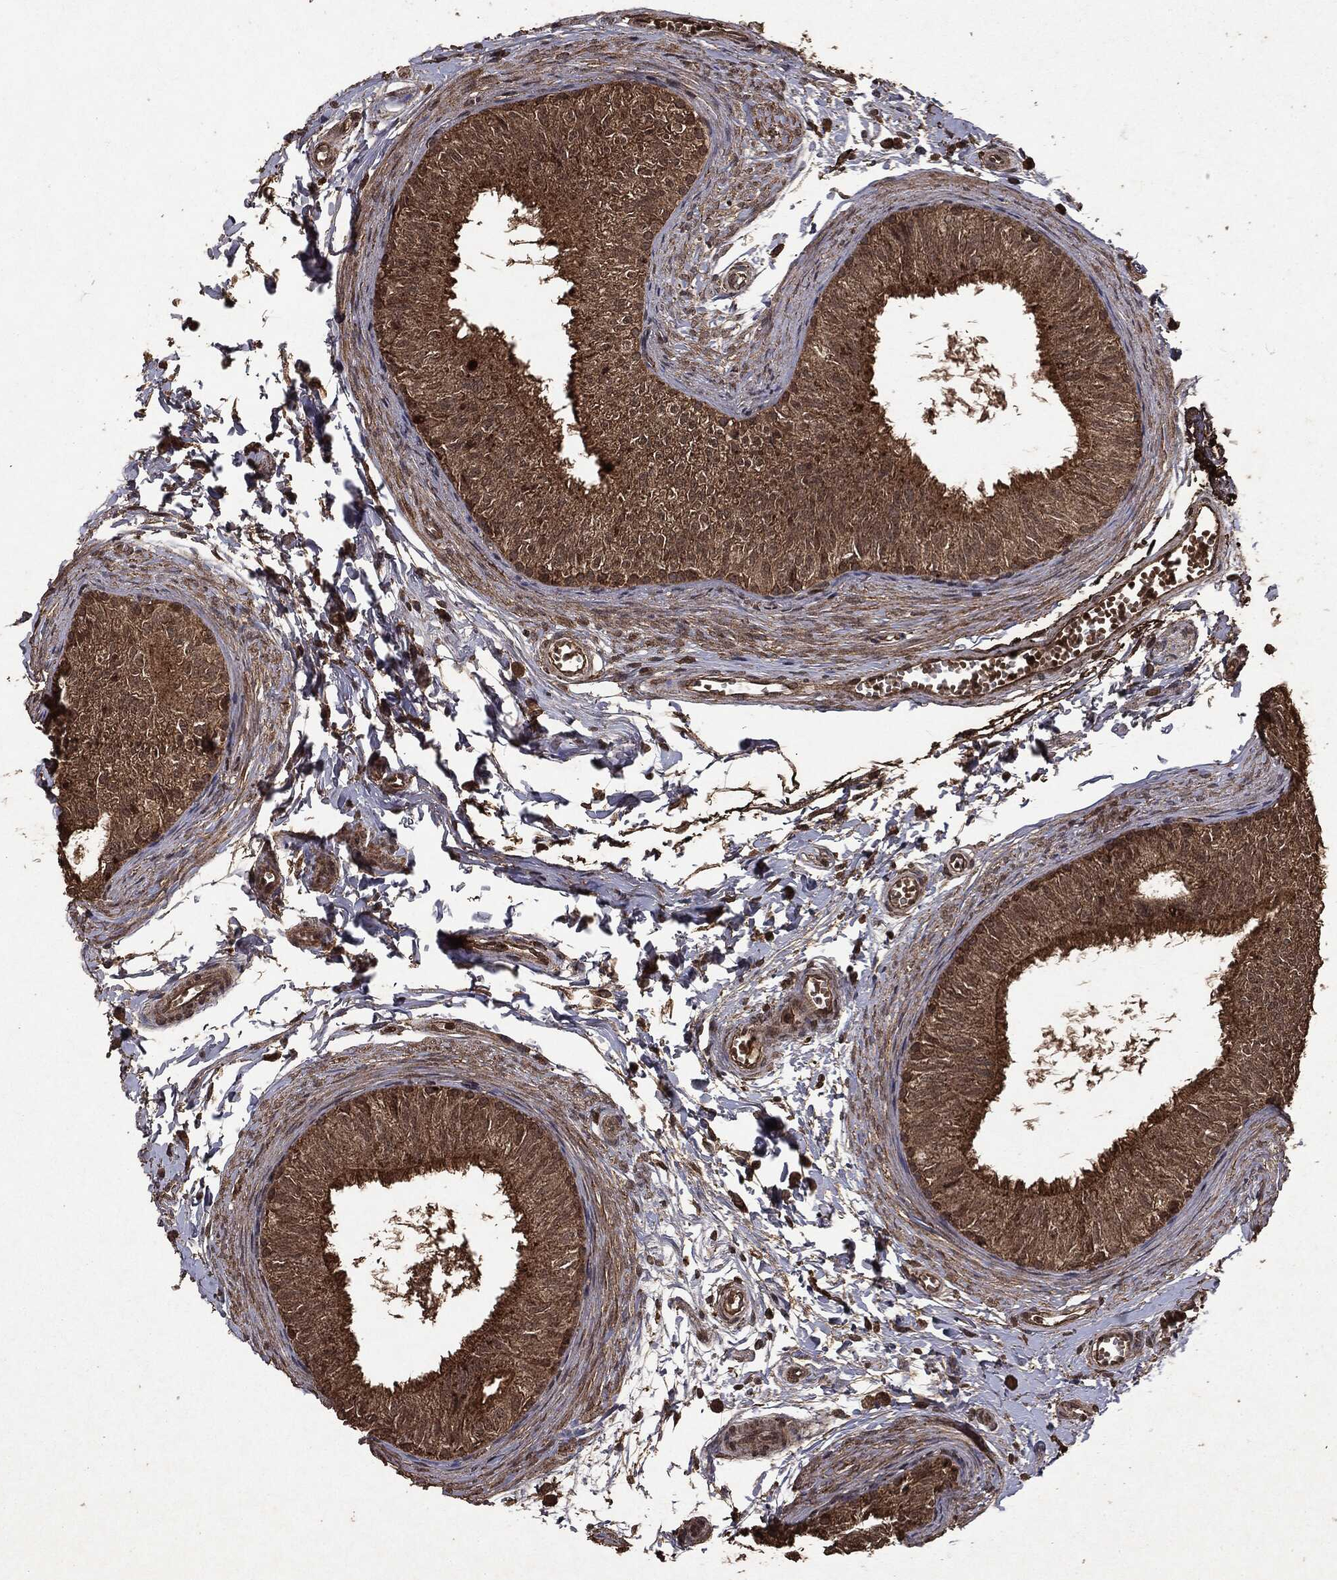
{"staining": {"intensity": "moderate", "quantity": ">75%", "location": "cytoplasmic/membranous"}, "tissue": "epididymis", "cell_type": "Glandular cells", "image_type": "normal", "snomed": [{"axis": "morphology", "description": "Normal tissue, NOS"}, {"axis": "topography", "description": "Epididymis"}], "caption": "Immunohistochemical staining of benign epididymis demonstrates moderate cytoplasmic/membranous protein staining in about >75% of glandular cells. (Stains: DAB in brown, nuclei in blue, Microscopy: brightfield microscopy at high magnification).", "gene": "NME1", "patient": {"sex": "male", "age": 22}}